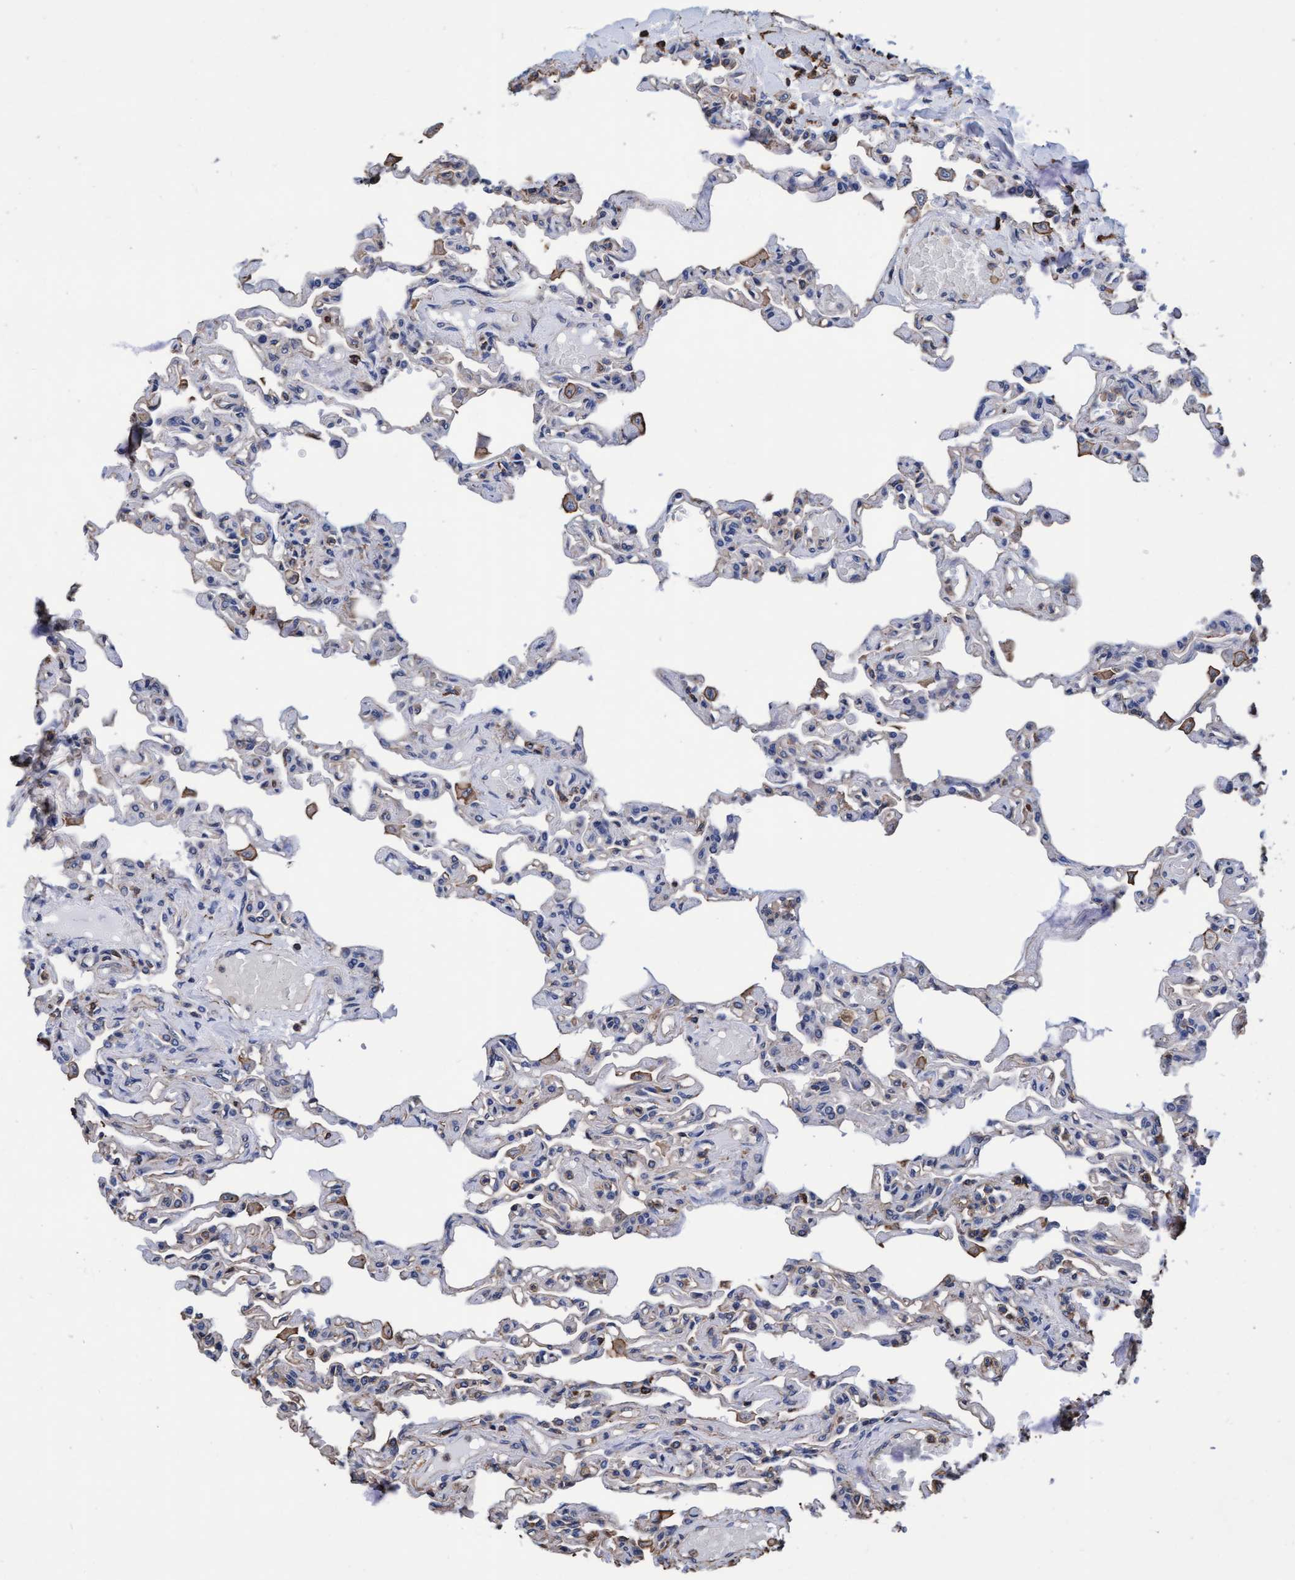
{"staining": {"intensity": "weak", "quantity": "25%-75%", "location": "cytoplasmic/membranous"}, "tissue": "lung", "cell_type": "Alveolar cells", "image_type": "normal", "snomed": [{"axis": "morphology", "description": "Normal tissue, NOS"}, {"axis": "topography", "description": "Lung"}], "caption": "This is a photomicrograph of immunohistochemistry (IHC) staining of normal lung, which shows weak staining in the cytoplasmic/membranous of alveolar cells.", "gene": "GRHPR", "patient": {"sex": "male", "age": 21}}